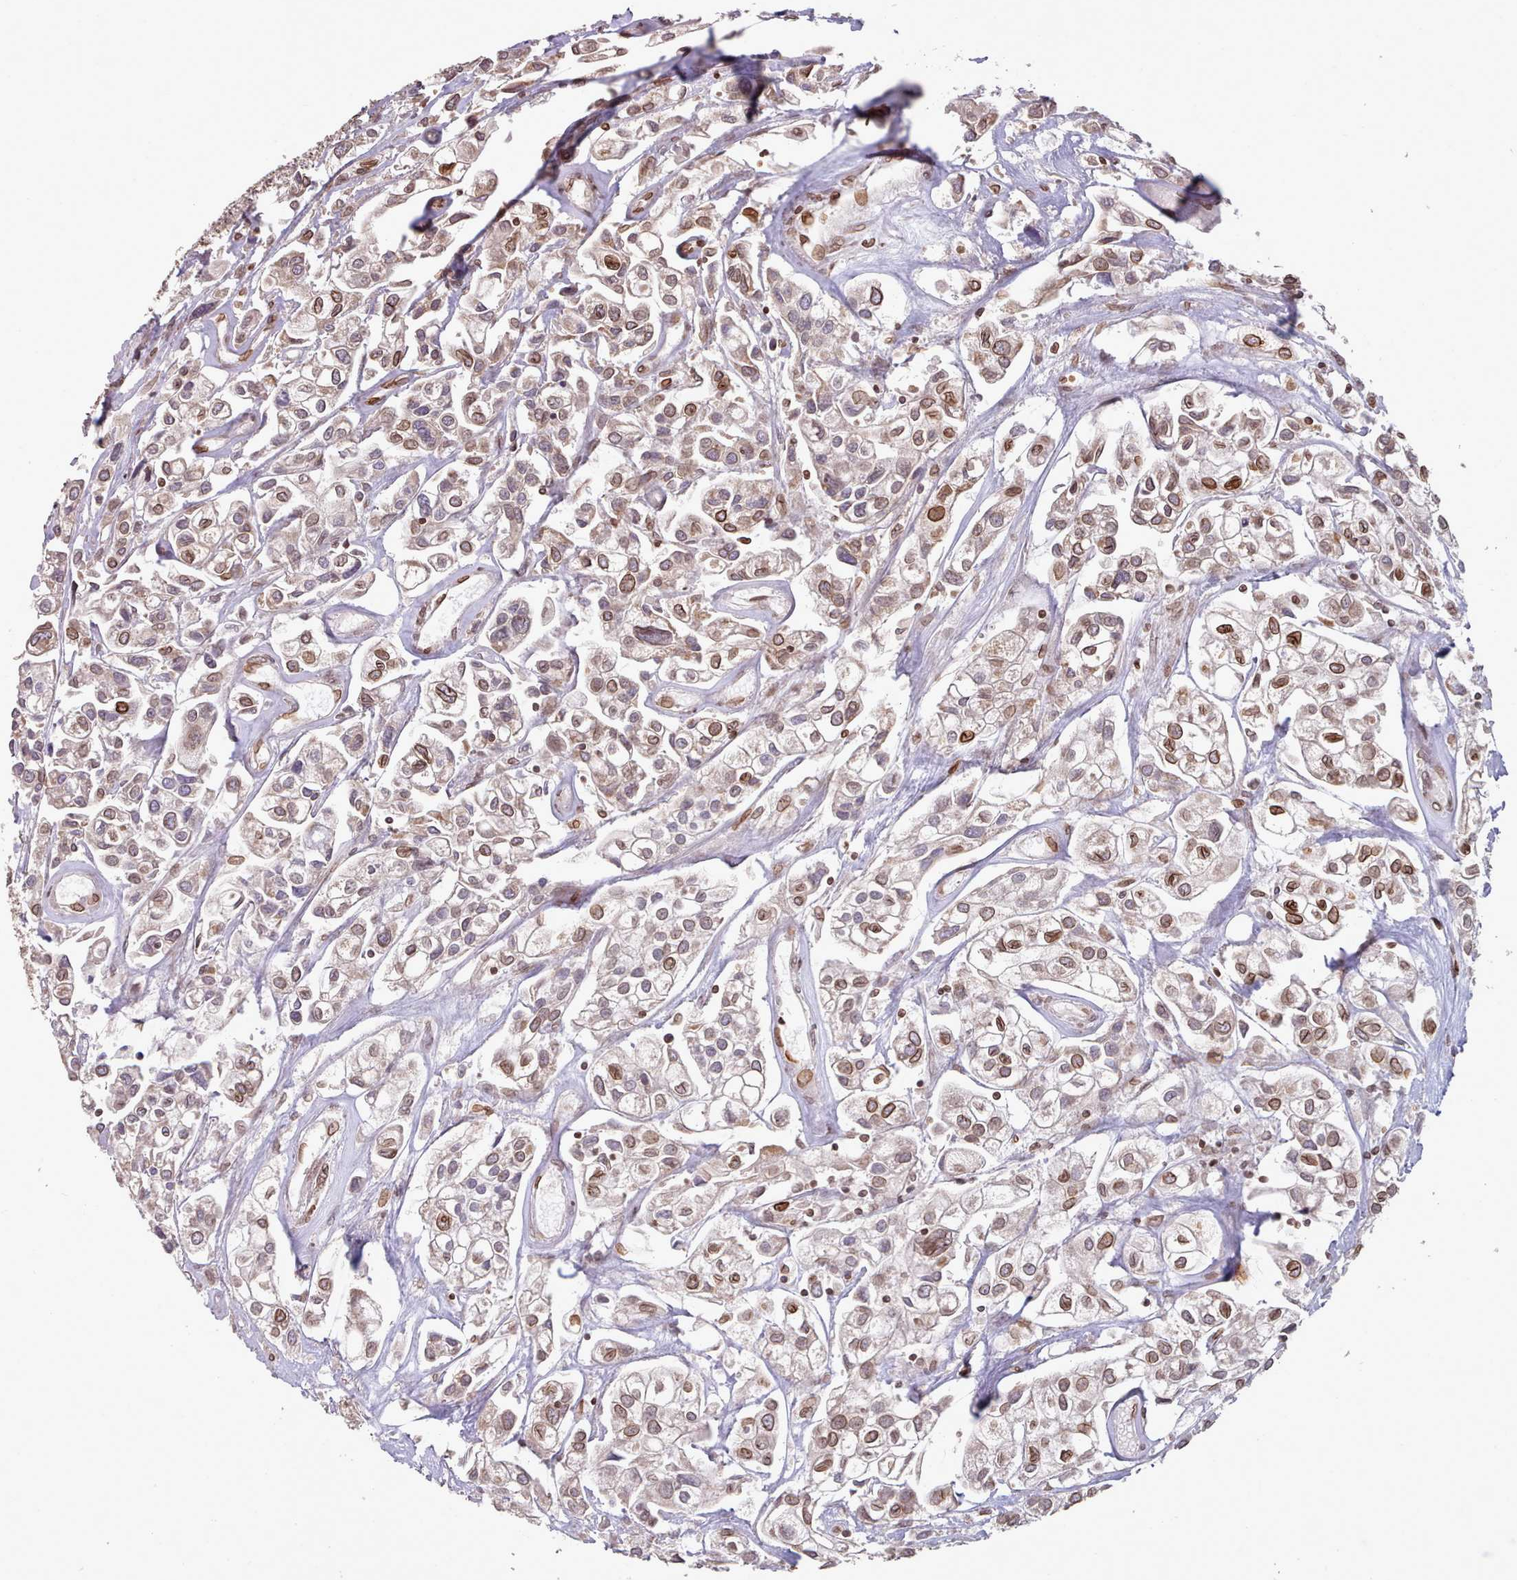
{"staining": {"intensity": "moderate", "quantity": ">75%", "location": "cytoplasmic/membranous,nuclear"}, "tissue": "urothelial cancer", "cell_type": "Tumor cells", "image_type": "cancer", "snomed": [{"axis": "morphology", "description": "Urothelial carcinoma, High grade"}, {"axis": "topography", "description": "Urinary bladder"}], "caption": "Approximately >75% of tumor cells in urothelial carcinoma (high-grade) display moderate cytoplasmic/membranous and nuclear protein expression as visualized by brown immunohistochemical staining.", "gene": "TOR1AIP1", "patient": {"sex": "male", "age": 67}}